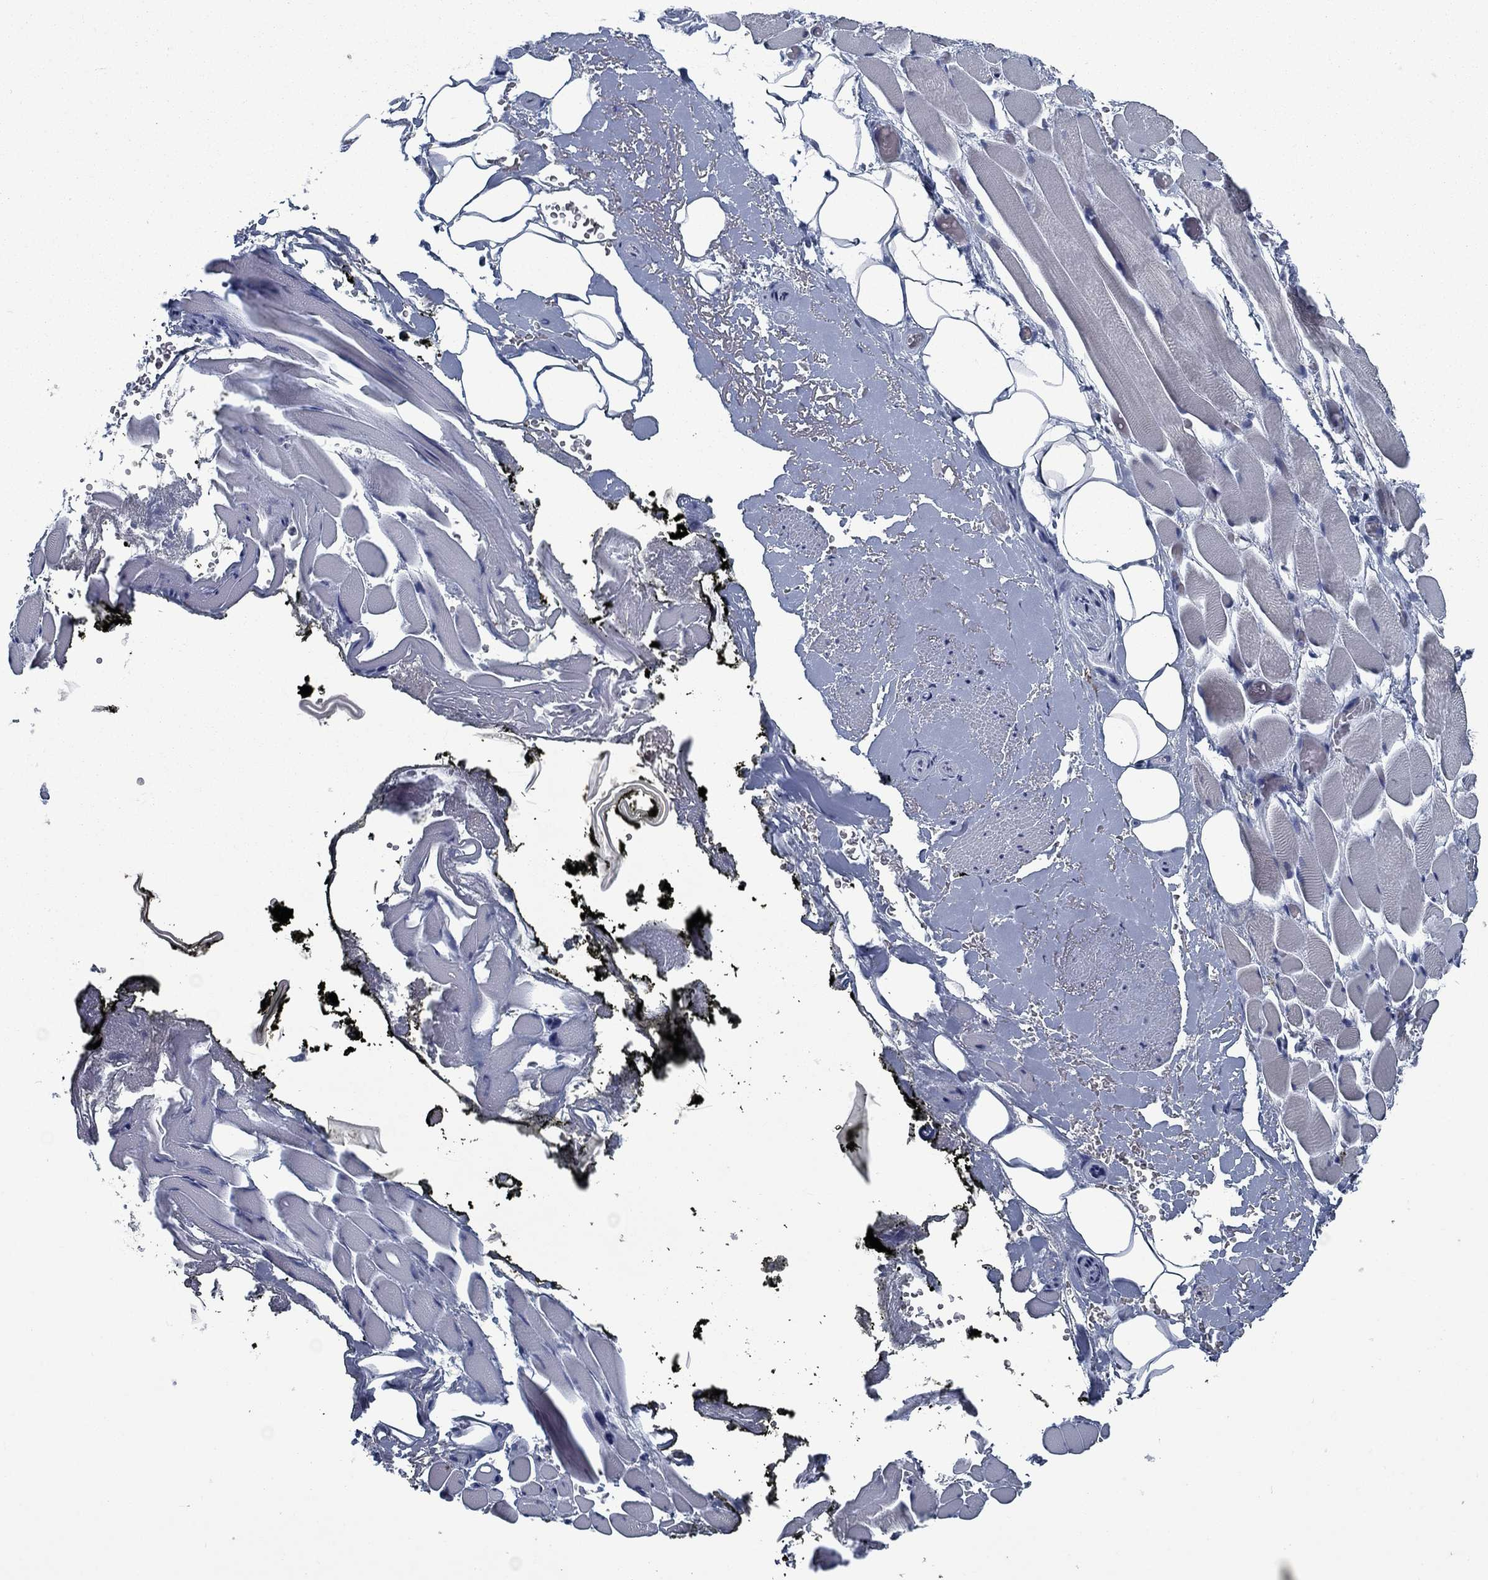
{"staining": {"intensity": "negative", "quantity": "none", "location": "none"}, "tissue": "adipose tissue", "cell_type": "Adipocytes", "image_type": "normal", "snomed": [{"axis": "morphology", "description": "Normal tissue, NOS"}, {"axis": "topography", "description": "Anal"}, {"axis": "topography", "description": "Peripheral nerve tissue"}], "caption": "Immunohistochemistry histopathology image of normal adipose tissue: adipose tissue stained with DAB exhibits no significant protein staining in adipocytes.", "gene": "PNMA8A", "patient": {"sex": "male", "age": 53}}